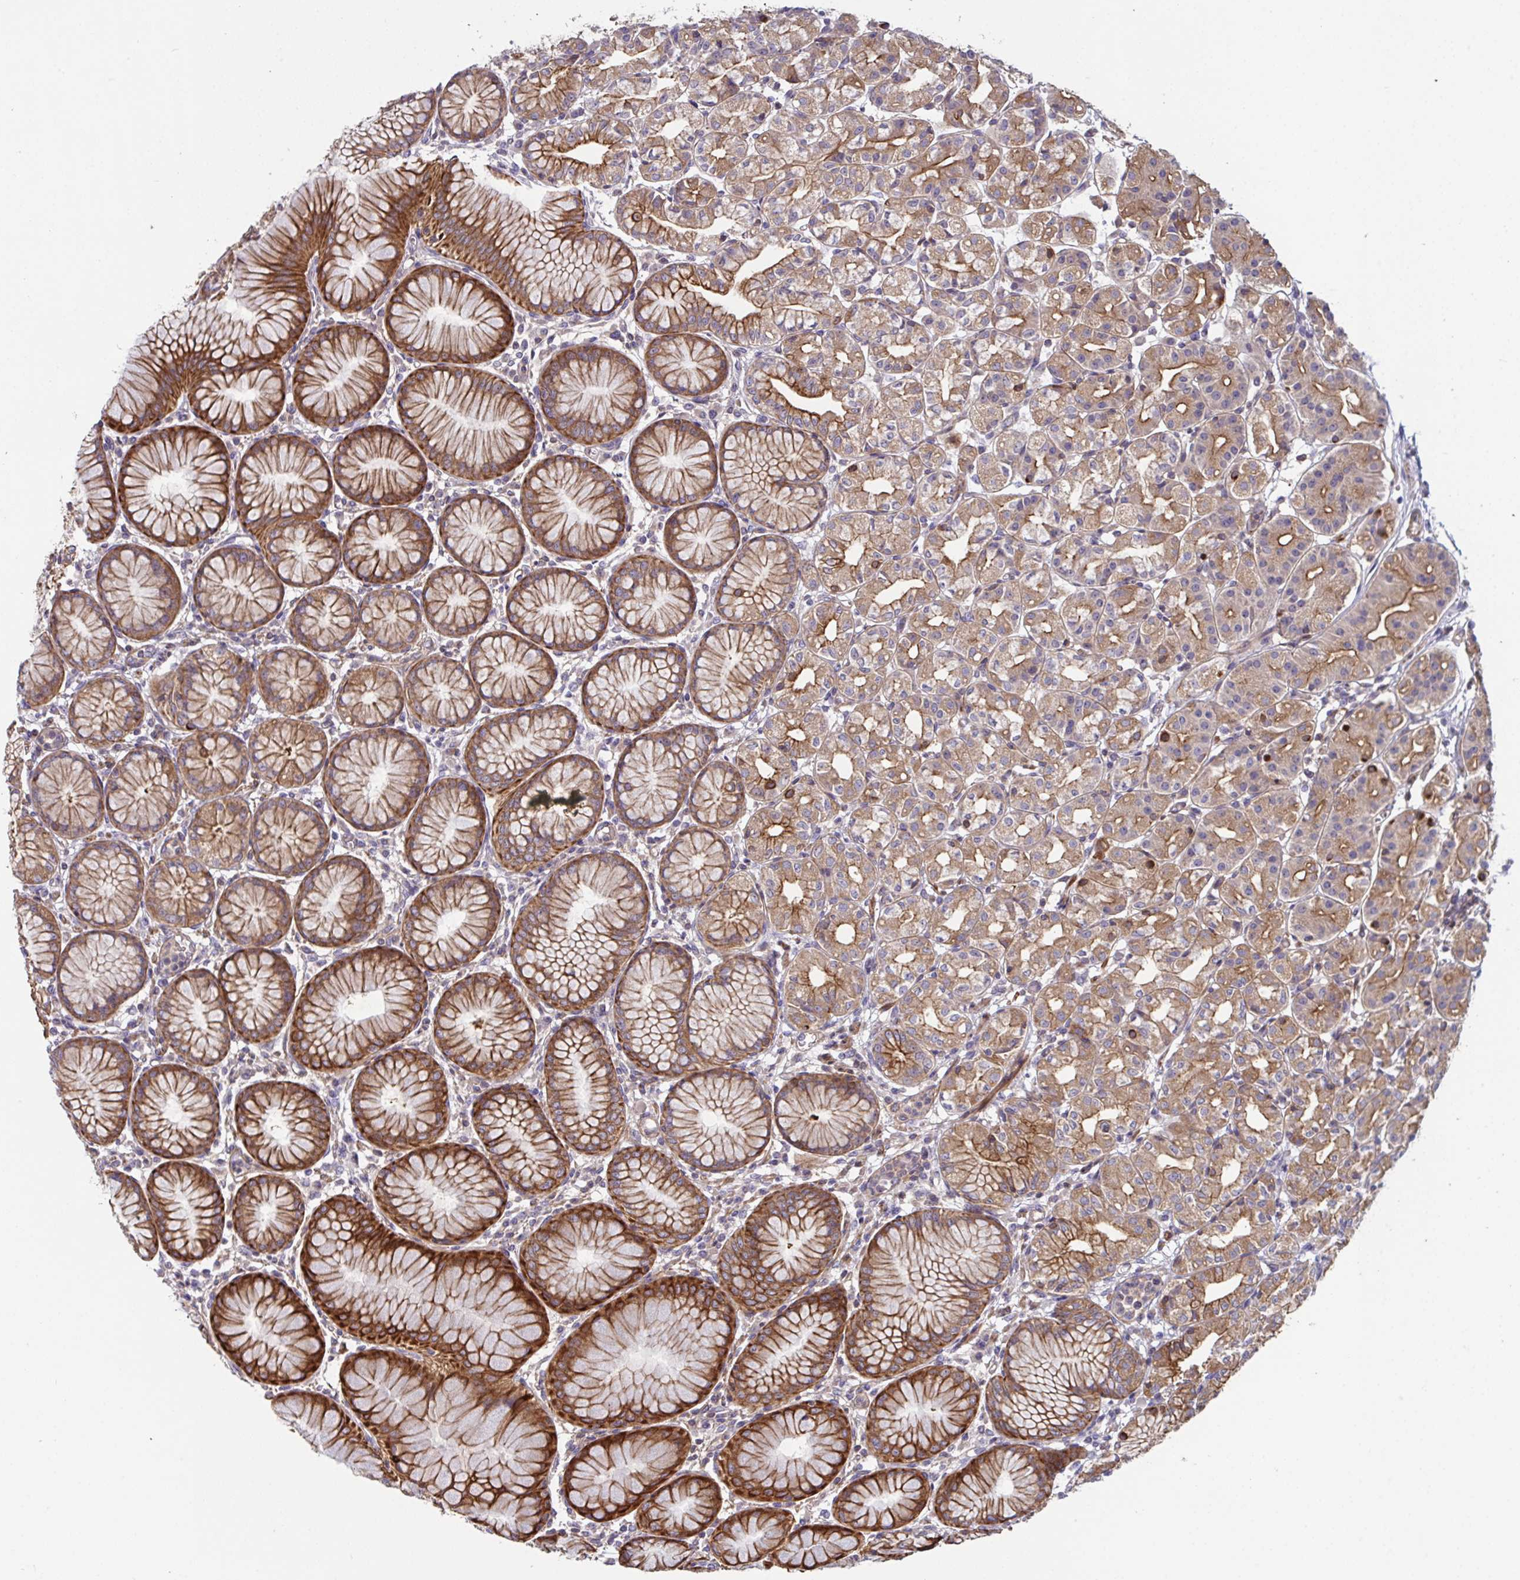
{"staining": {"intensity": "moderate", "quantity": "25%-75%", "location": "cytoplasmic/membranous"}, "tissue": "stomach", "cell_type": "Glandular cells", "image_type": "normal", "snomed": [{"axis": "morphology", "description": "Normal tissue, NOS"}, {"axis": "topography", "description": "Stomach"}], "caption": "Protein staining reveals moderate cytoplasmic/membranous expression in about 25%-75% of glandular cells in normal stomach. (DAB (3,3'-diaminobenzidine) IHC with brightfield microscopy, high magnification).", "gene": "TANK", "patient": {"sex": "female", "age": 57}}